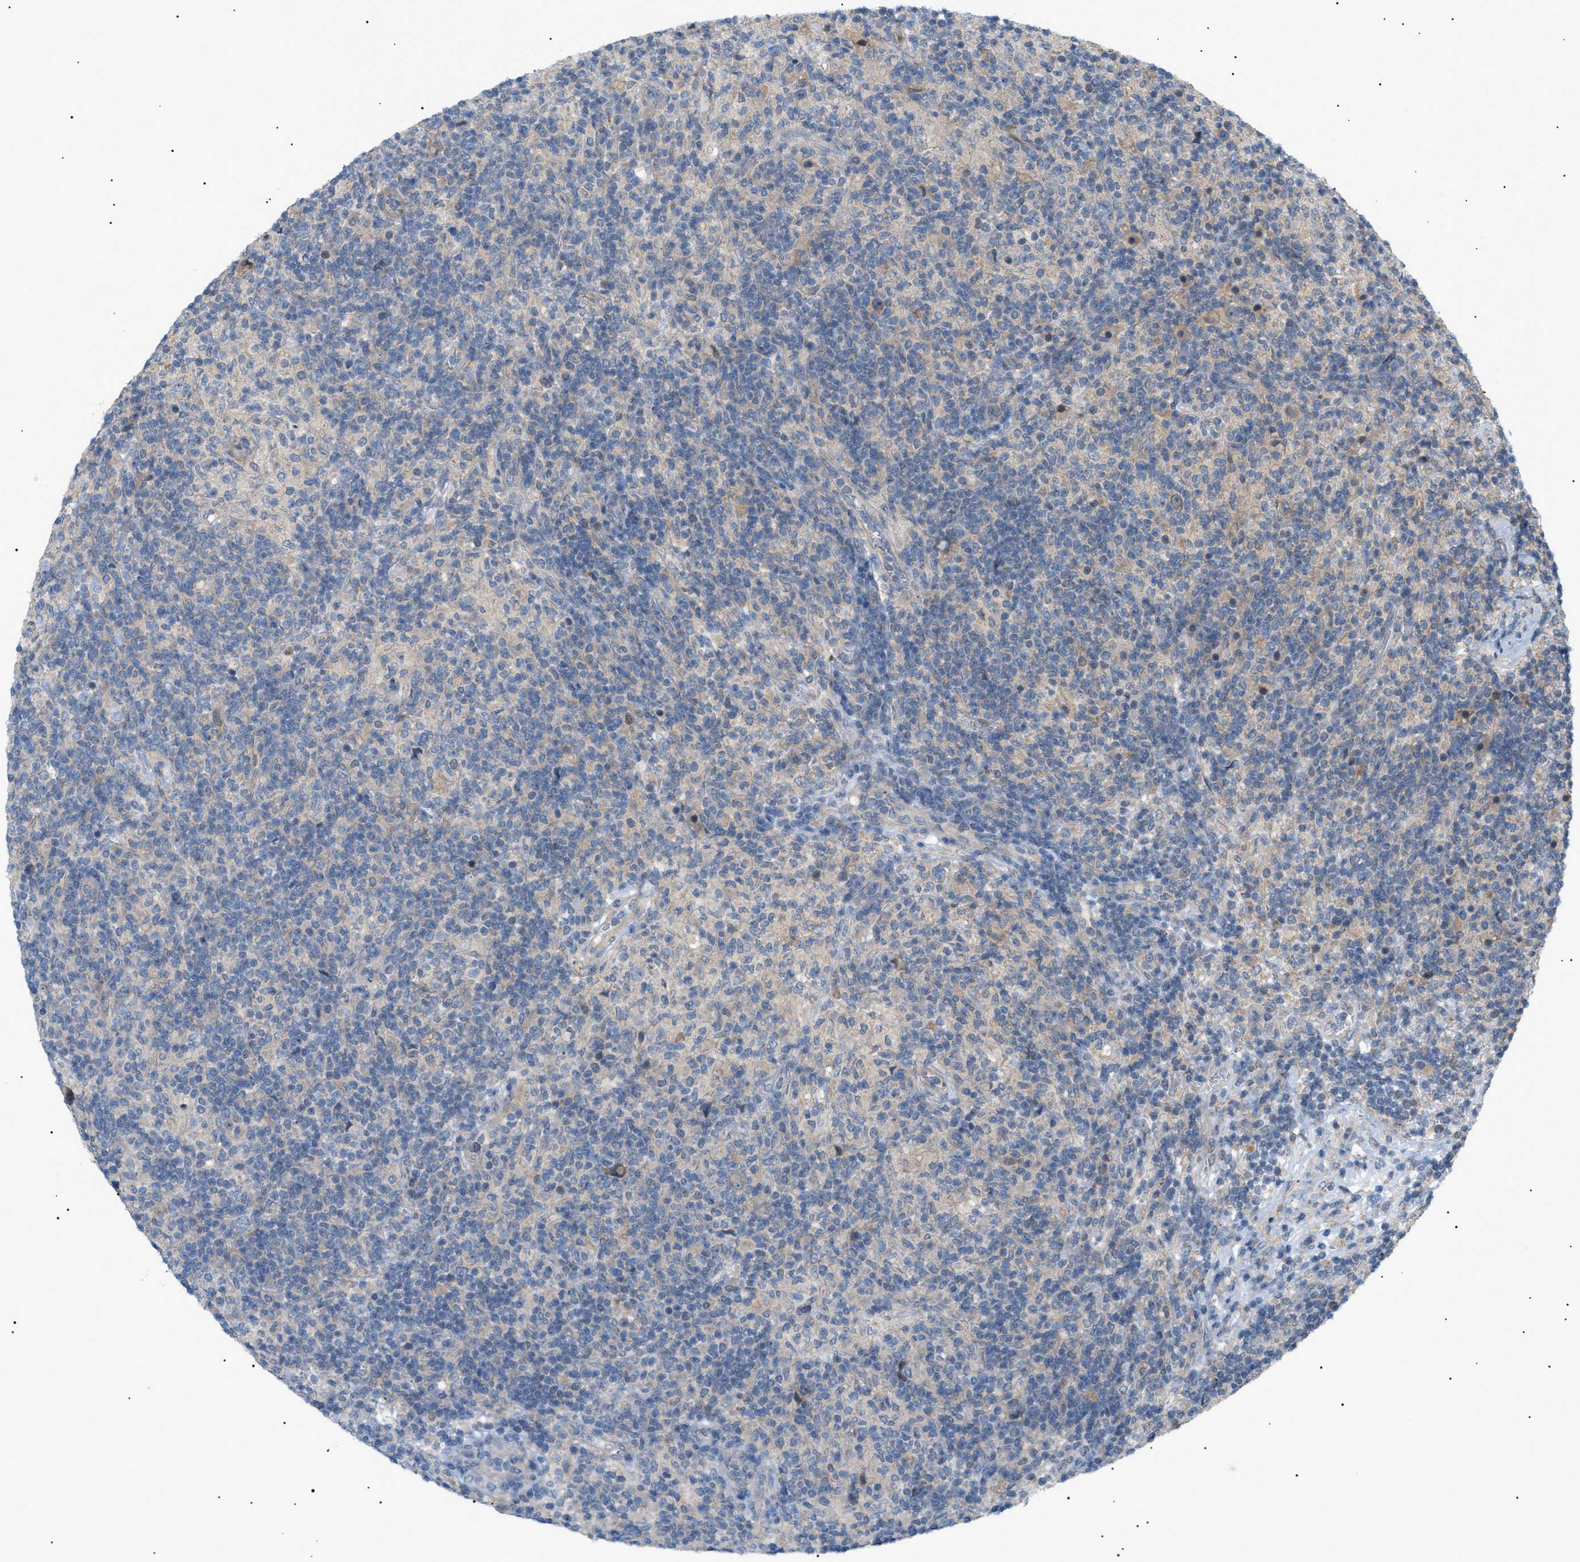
{"staining": {"intensity": "weak", "quantity": "<25%", "location": "cytoplasmic/membranous"}, "tissue": "lymphoma", "cell_type": "Tumor cells", "image_type": "cancer", "snomed": [{"axis": "morphology", "description": "Hodgkin's disease, NOS"}, {"axis": "topography", "description": "Lymph node"}], "caption": "An immunohistochemistry micrograph of lymphoma is shown. There is no staining in tumor cells of lymphoma.", "gene": "IRS2", "patient": {"sex": "male", "age": 70}}